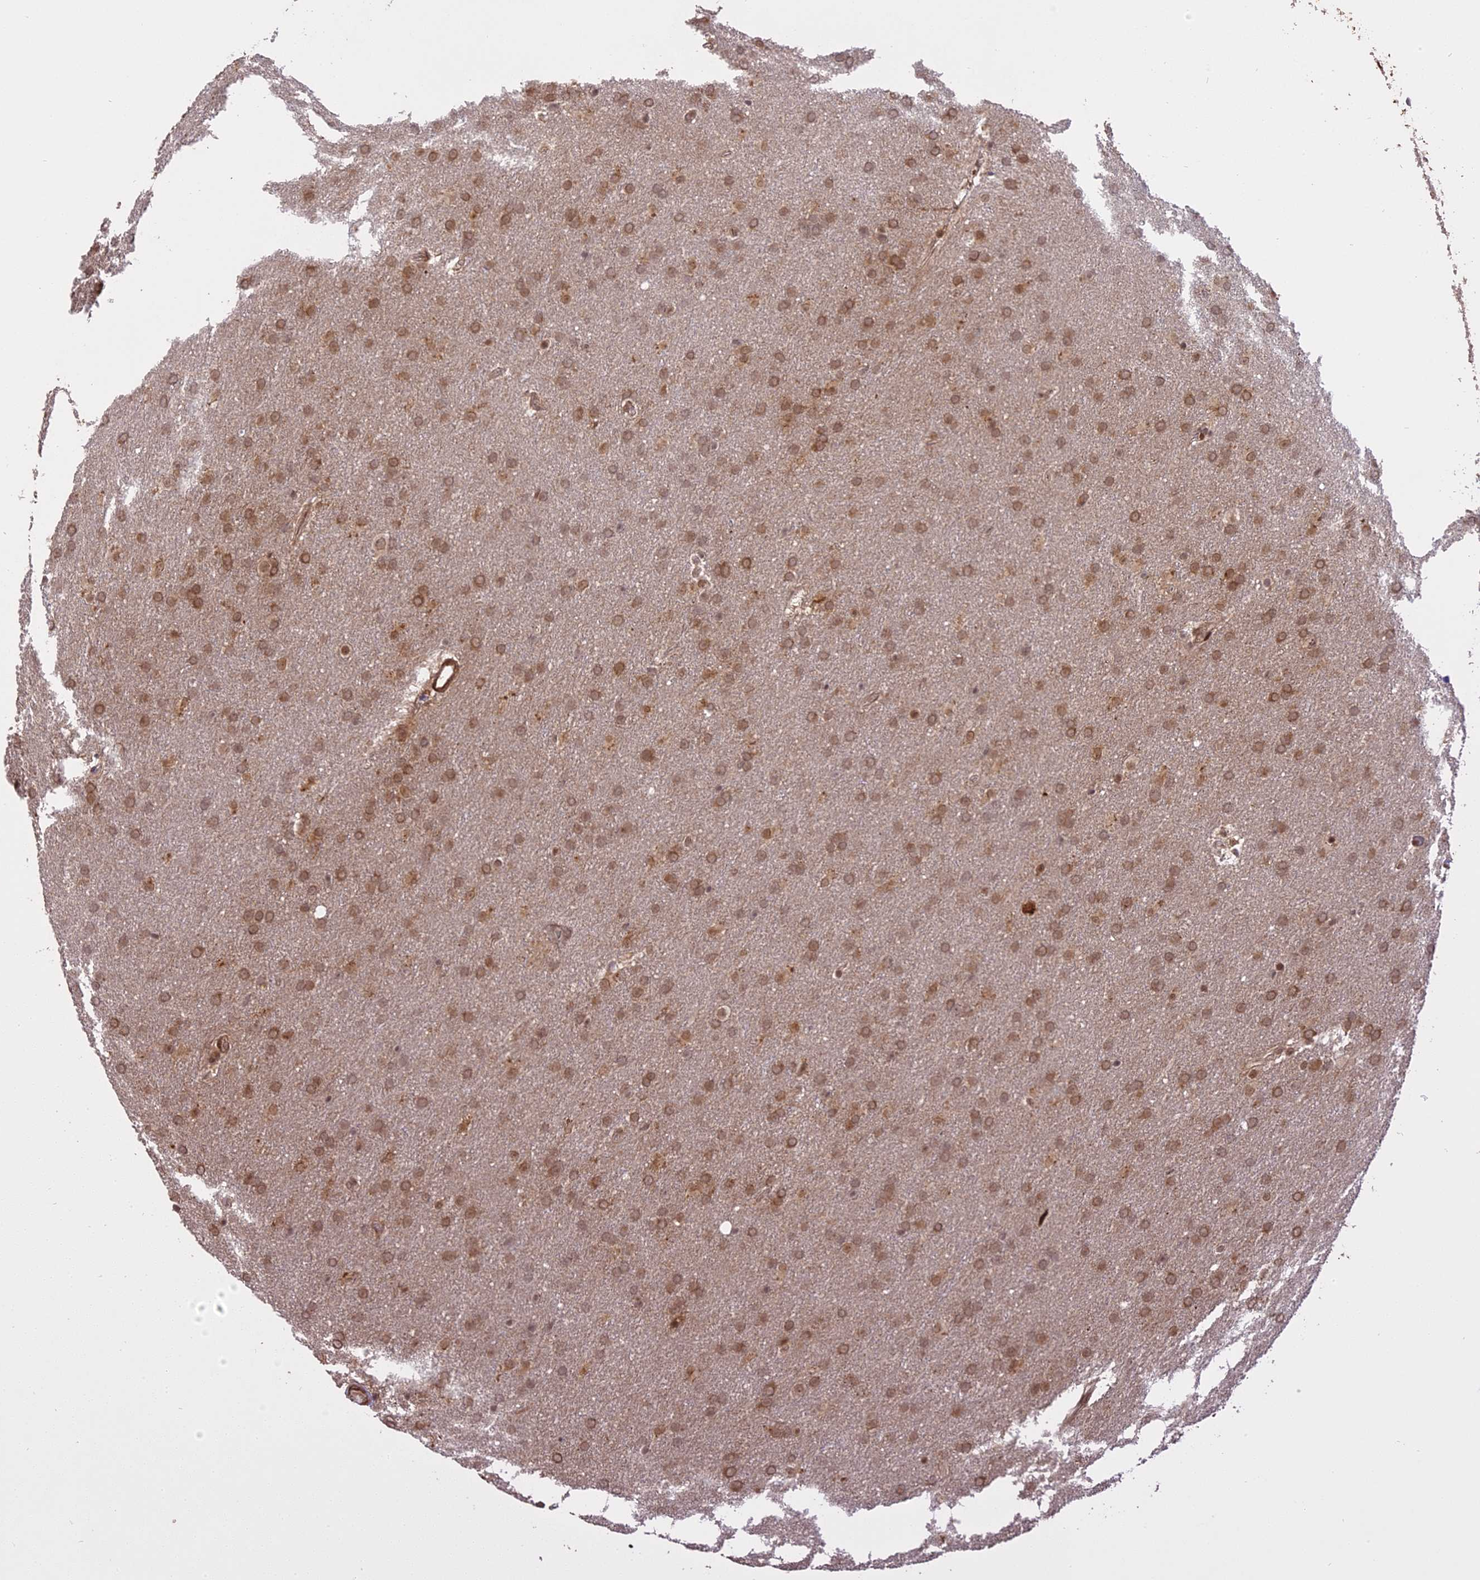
{"staining": {"intensity": "moderate", "quantity": ">75%", "location": "cytoplasmic/membranous,nuclear"}, "tissue": "glioma", "cell_type": "Tumor cells", "image_type": "cancer", "snomed": [{"axis": "morphology", "description": "Glioma, malignant, Low grade"}, {"axis": "topography", "description": "Brain"}], "caption": "IHC photomicrograph of malignant glioma (low-grade) stained for a protein (brown), which exhibits medium levels of moderate cytoplasmic/membranous and nuclear staining in approximately >75% of tumor cells.", "gene": "PRELID2", "patient": {"sex": "female", "age": 32}}